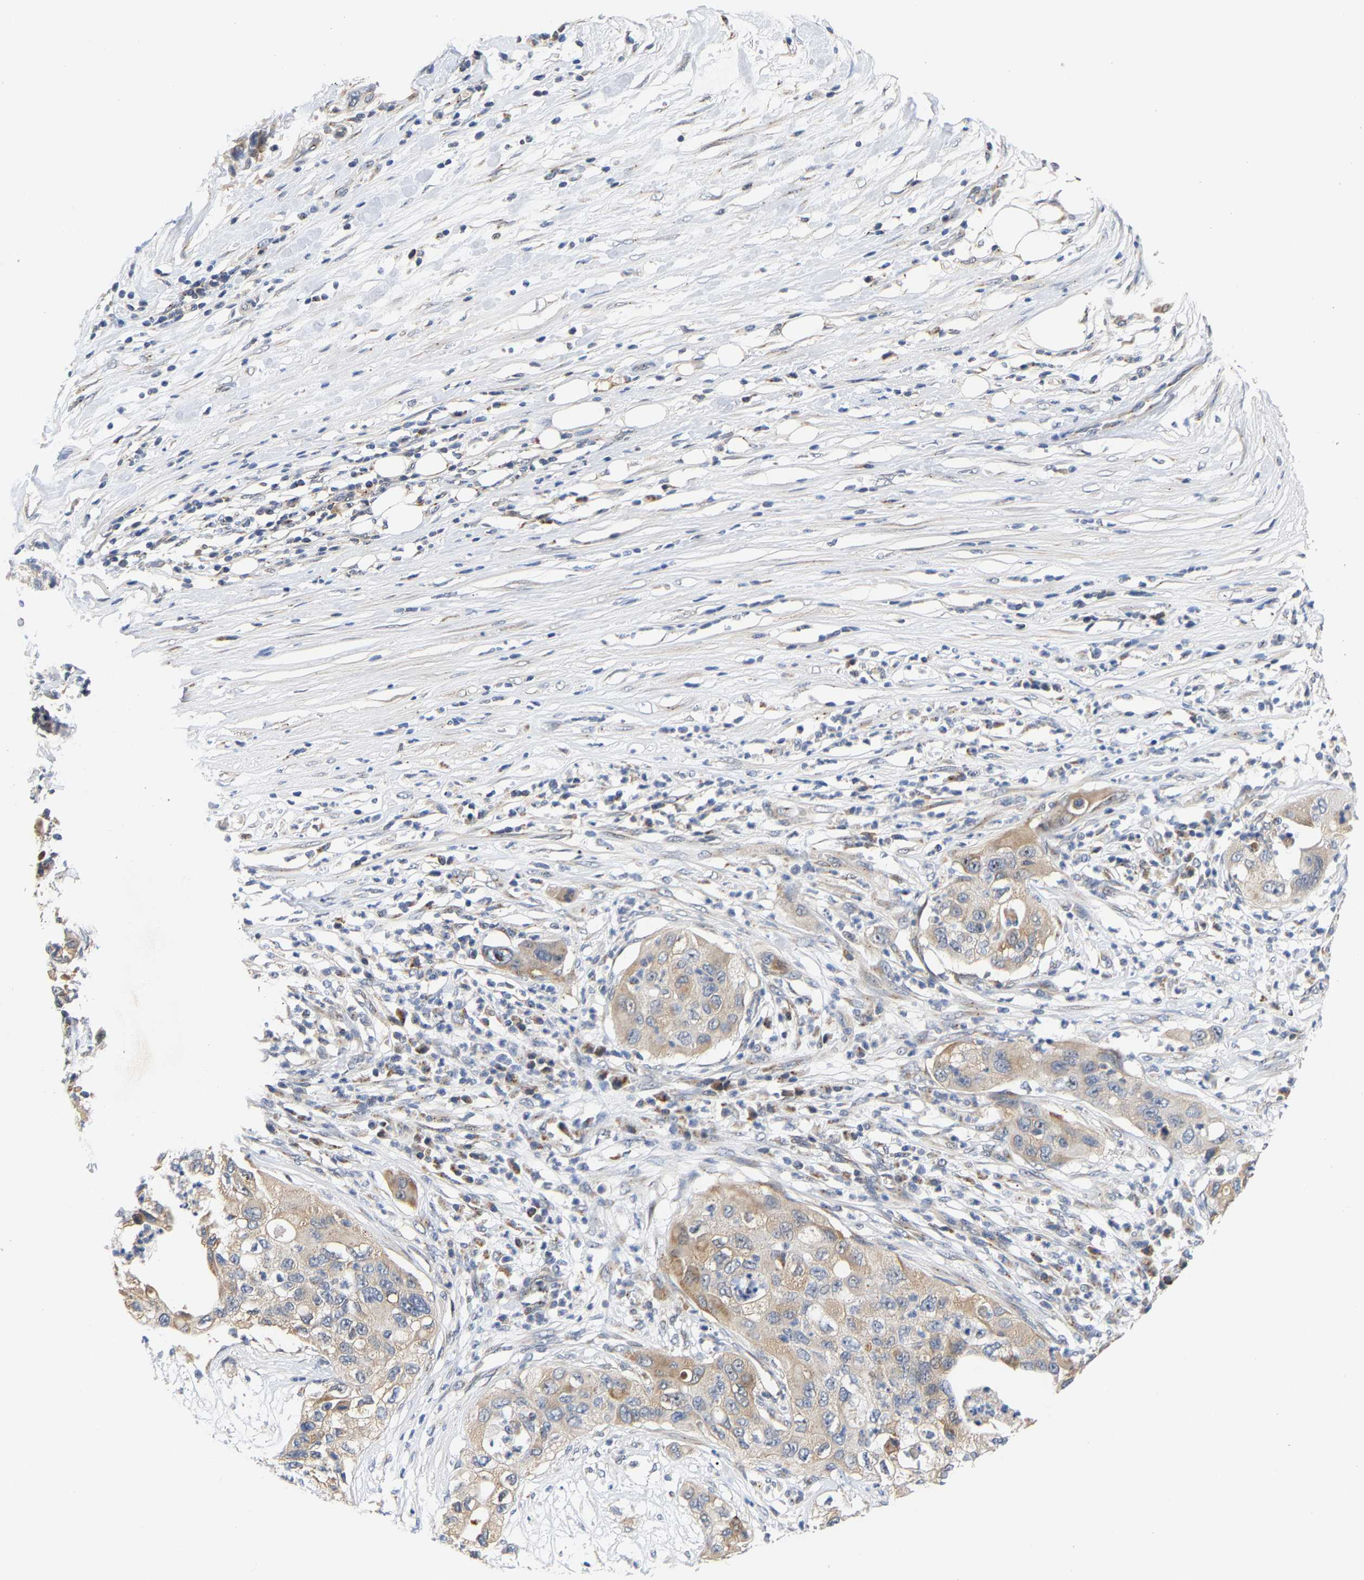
{"staining": {"intensity": "weak", "quantity": ">75%", "location": "cytoplasmic/membranous"}, "tissue": "pancreatic cancer", "cell_type": "Tumor cells", "image_type": "cancer", "snomed": [{"axis": "morphology", "description": "Adenocarcinoma, NOS"}, {"axis": "topography", "description": "Pancreas"}], "caption": "A photomicrograph of adenocarcinoma (pancreatic) stained for a protein exhibits weak cytoplasmic/membranous brown staining in tumor cells. (DAB (3,3'-diaminobenzidine) IHC with brightfield microscopy, high magnification).", "gene": "PCNT", "patient": {"sex": "female", "age": 78}}